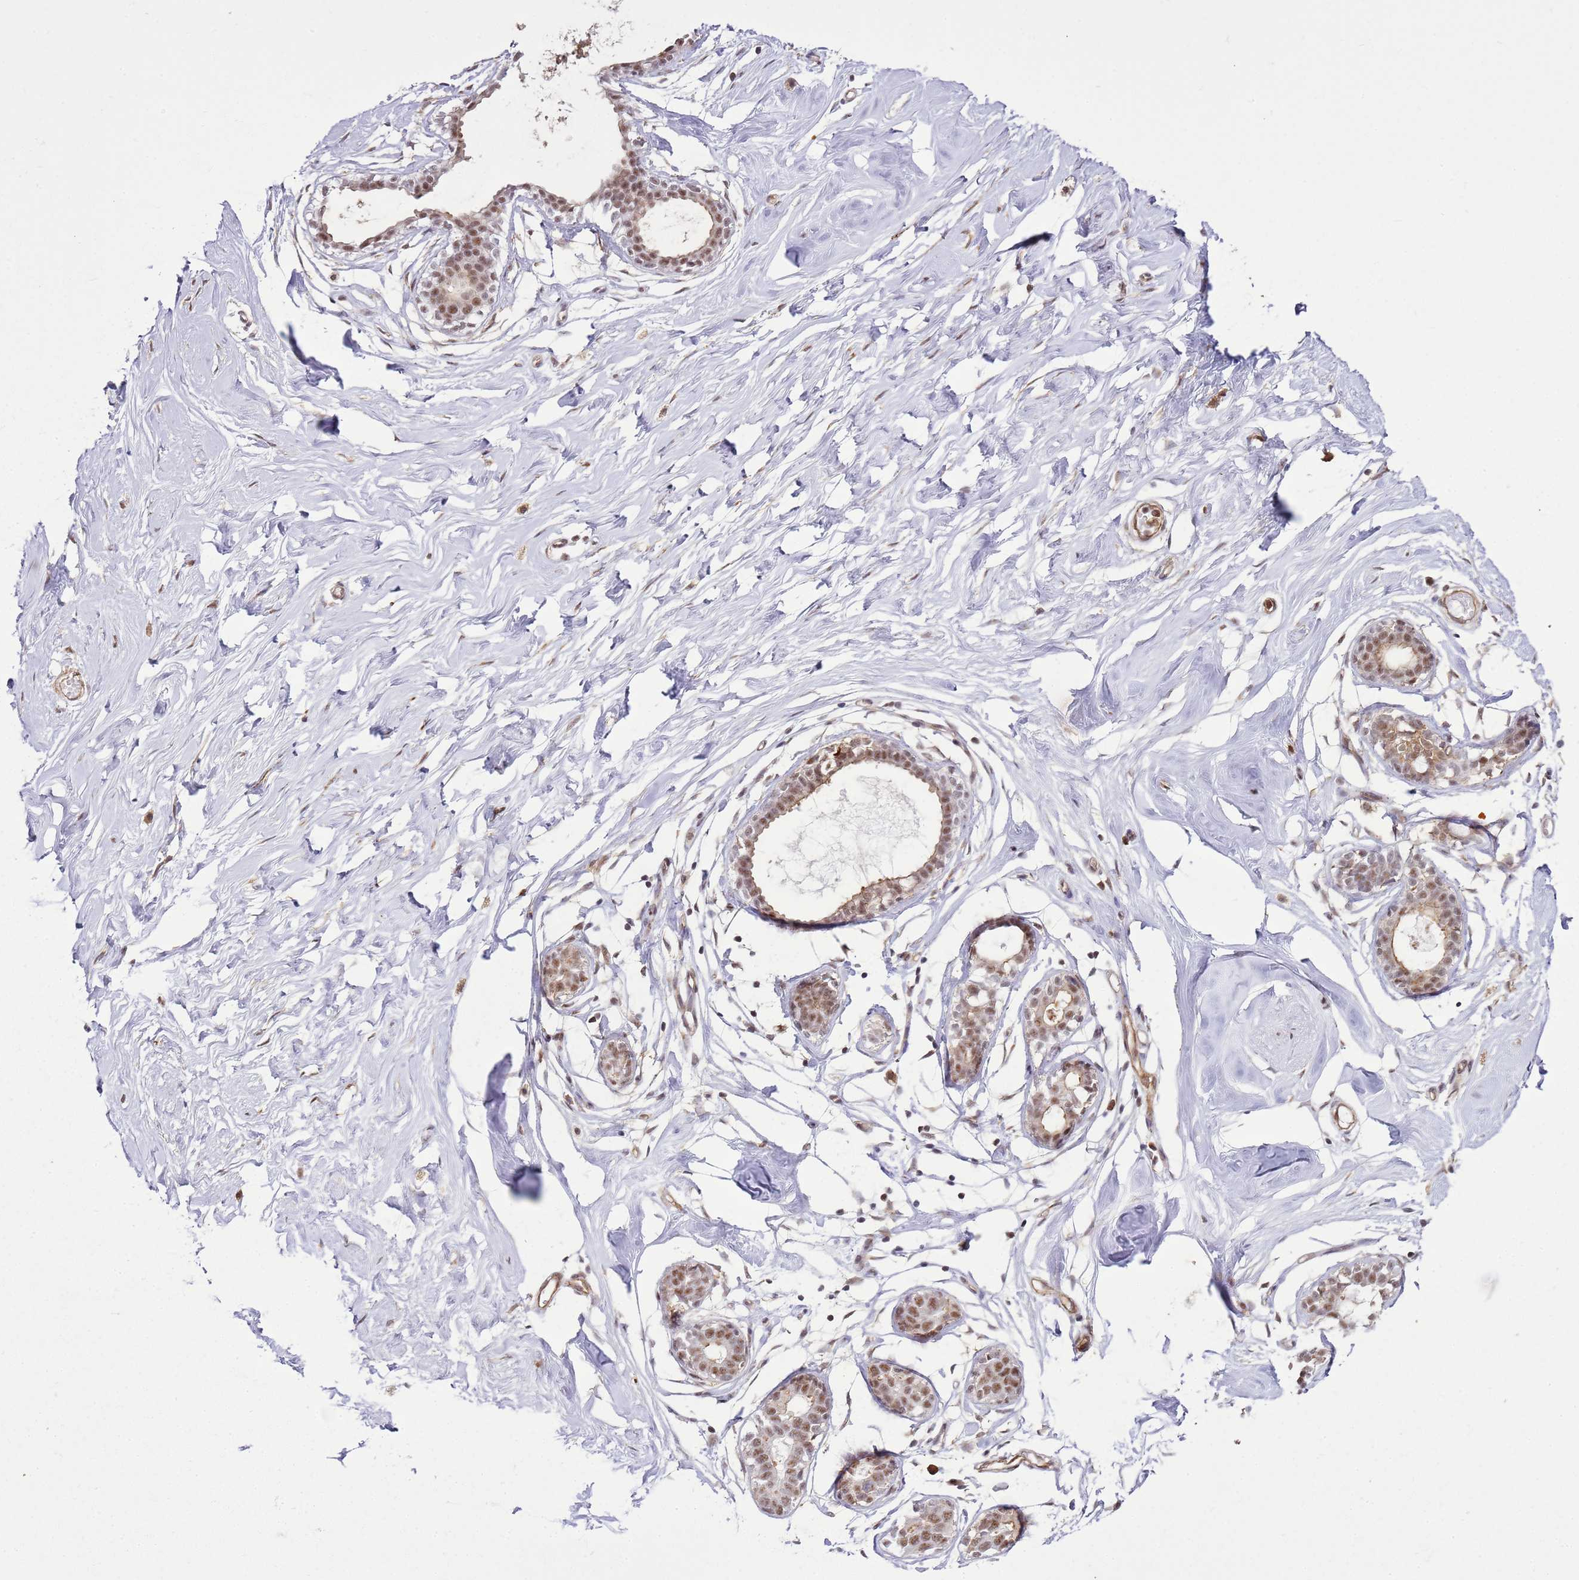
{"staining": {"intensity": "moderate", "quantity": ">75%", "location": "cytoplasmic/membranous,nuclear"}, "tissue": "breast", "cell_type": "Glandular cells", "image_type": "normal", "snomed": [{"axis": "morphology", "description": "Normal tissue, NOS"}, {"axis": "morphology", "description": "Adenoma, NOS"}, {"axis": "topography", "description": "Breast"}], "caption": "The photomicrograph demonstrates staining of benign breast, revealing moderate cytoplasmic/membranous,nuclear protein positivity (brown color) within glandular cells. The protein of interest is stained brown, and the nuclei are stained in blue (DAB (3,3'-diaminobenzidine) IHC with brightfield microscopy, high magnification).", "gene": "GABRE", "patient": {"sex": "female", "age": 23}}